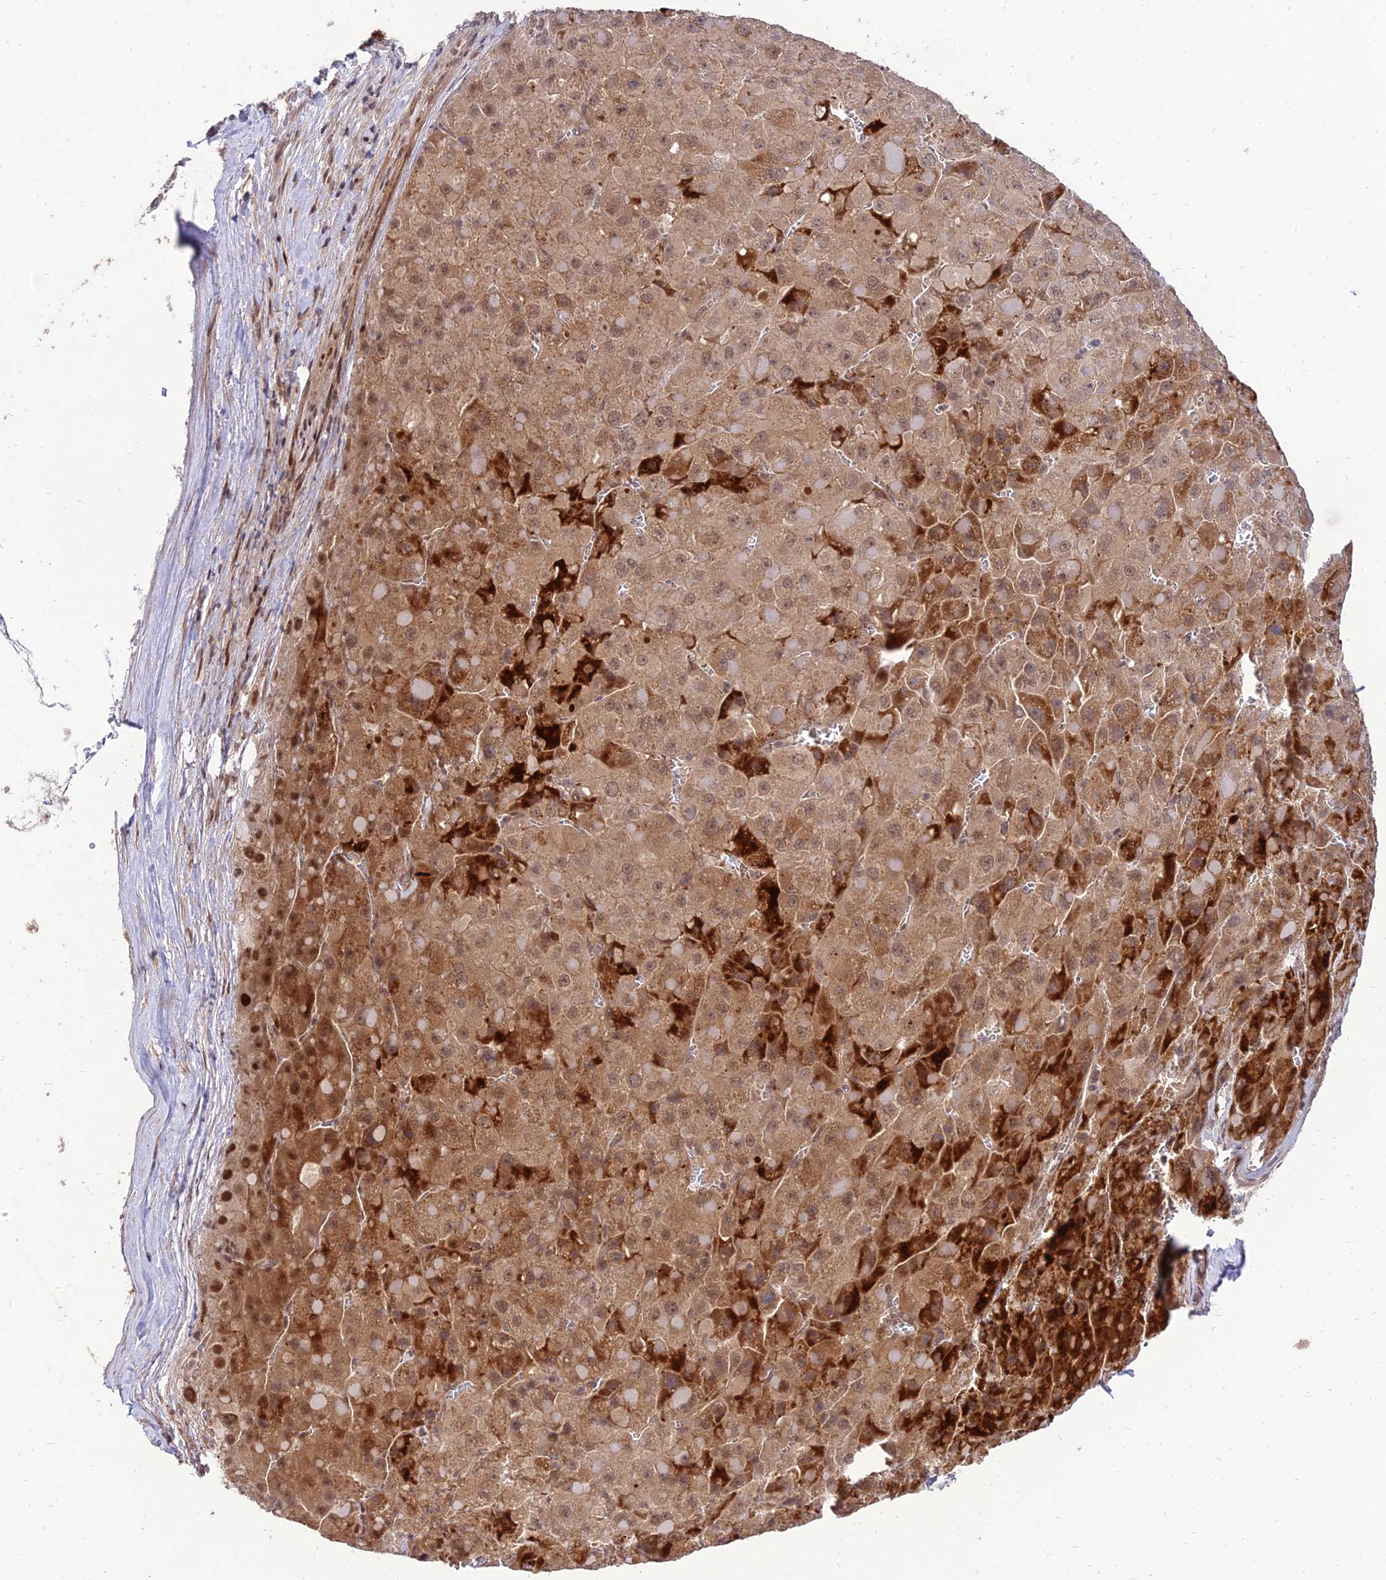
{"staining": {"intensity": "moderate", "quantity": ">75%", "location": "cytoplasmic/membranous,nuclear"}, "tissue": "liver cancer", "cell_type": "Tumor cells", "image_type": "cancer", "snomed": [{"axis": "morphology", "description": "Carcinoma, Hepatocellular, NOS"}, {"axis": "topography", "description": "Liver"}], "caption": "Immunohistochemistry (IHC) image of neoplastic tissue: liver cancer (hepatocellular carcinoma) stained using immunohistochemistry exhibits medium levels of moderate protein expression localized specifically in the cytoplasmic/membranous and nuclear of tumor cells, appearing as a cytoplasmic/membranous and nuclear brown color.", "gene": "ZNF85", "patient": {"sex": "female", "age": 73}}